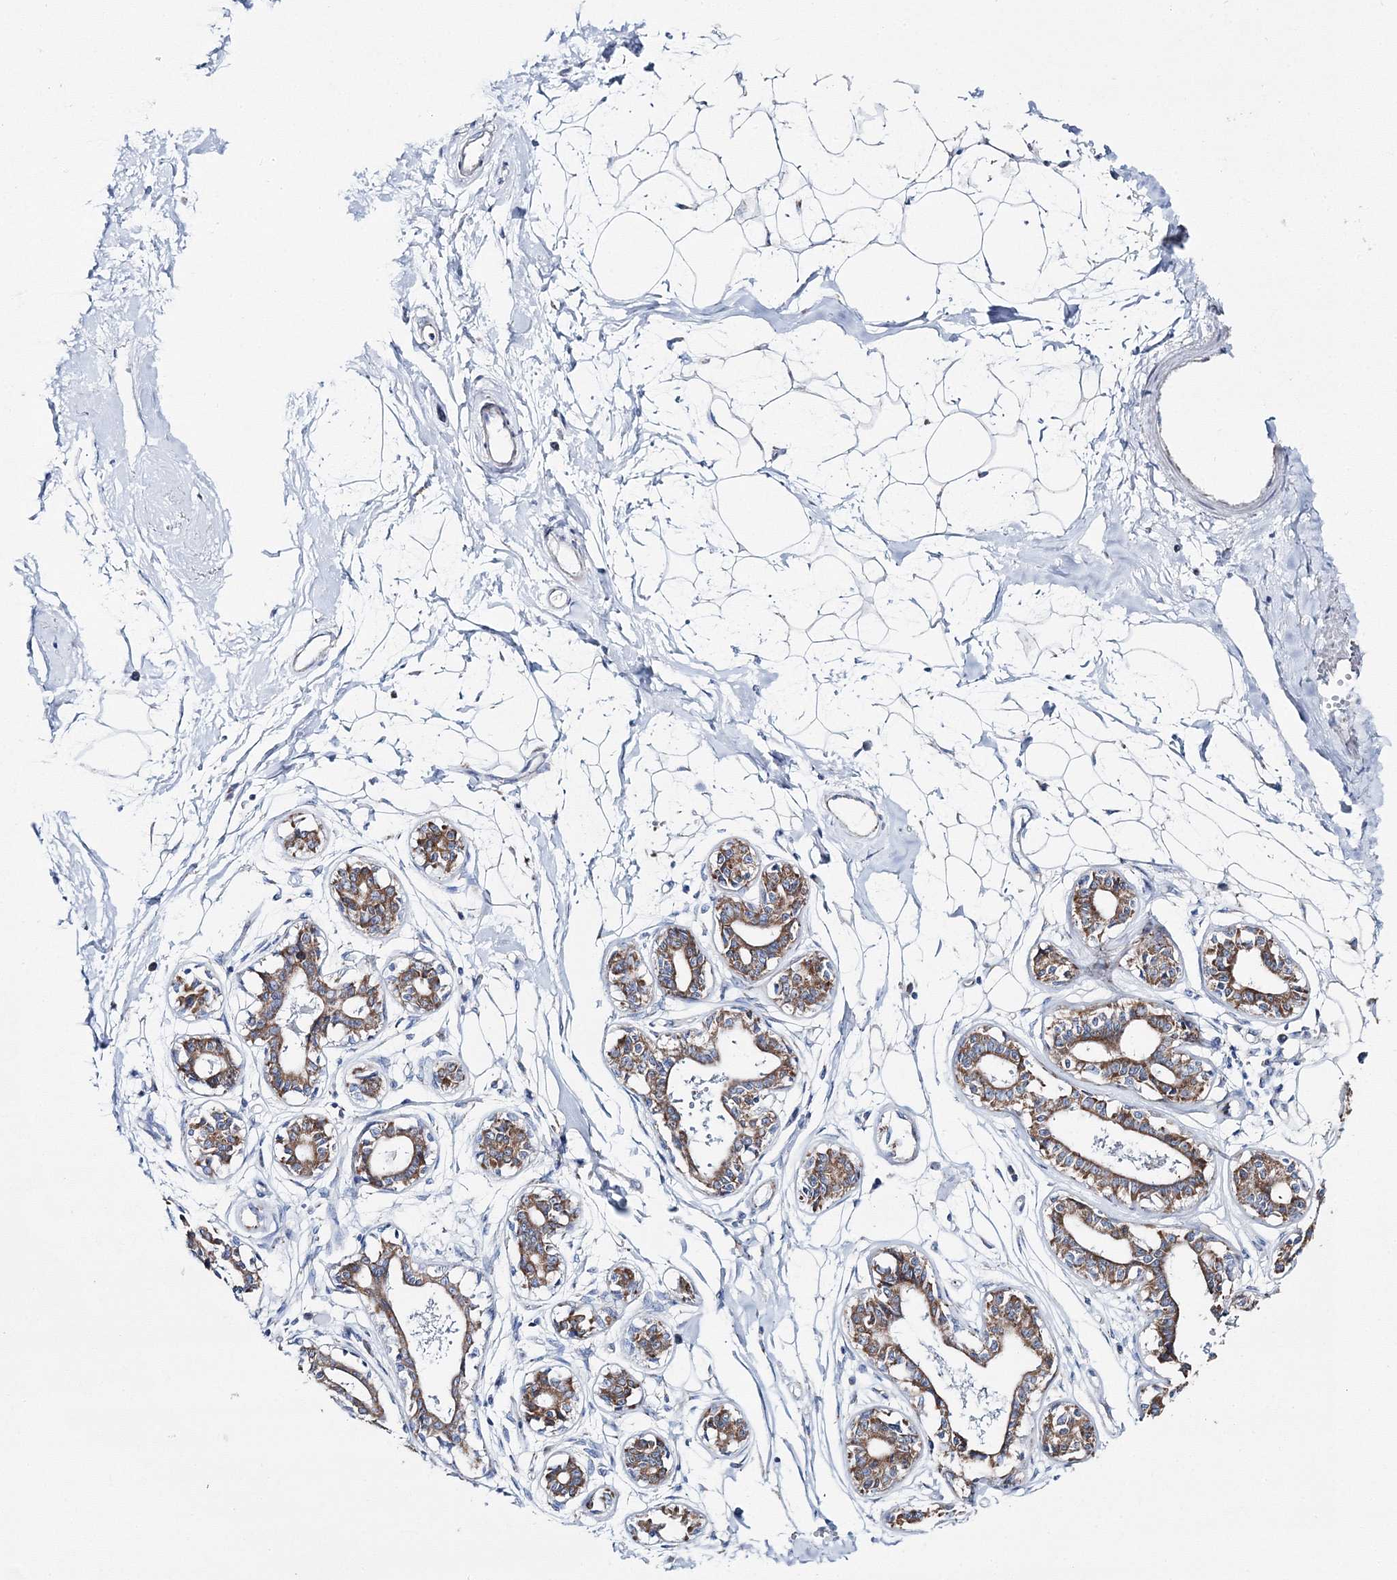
{"staining": {"intensity": "negative", "quantity": "none", "location": "none"}, "tissue": "breast", "cell_type": "Adipocytes", "image_type": "normal", "snomed": [{"axis": "morphology", "description": "Normal tissue, NOS"}, {"axis": "topography", "description": "Breast"}], "caption": "DAB immunohistochemical staining of benign breast reveals no significant positivity in adipocytes.", "gene": "HIBCH", "patient": {"sex": "female", "age": 45}}